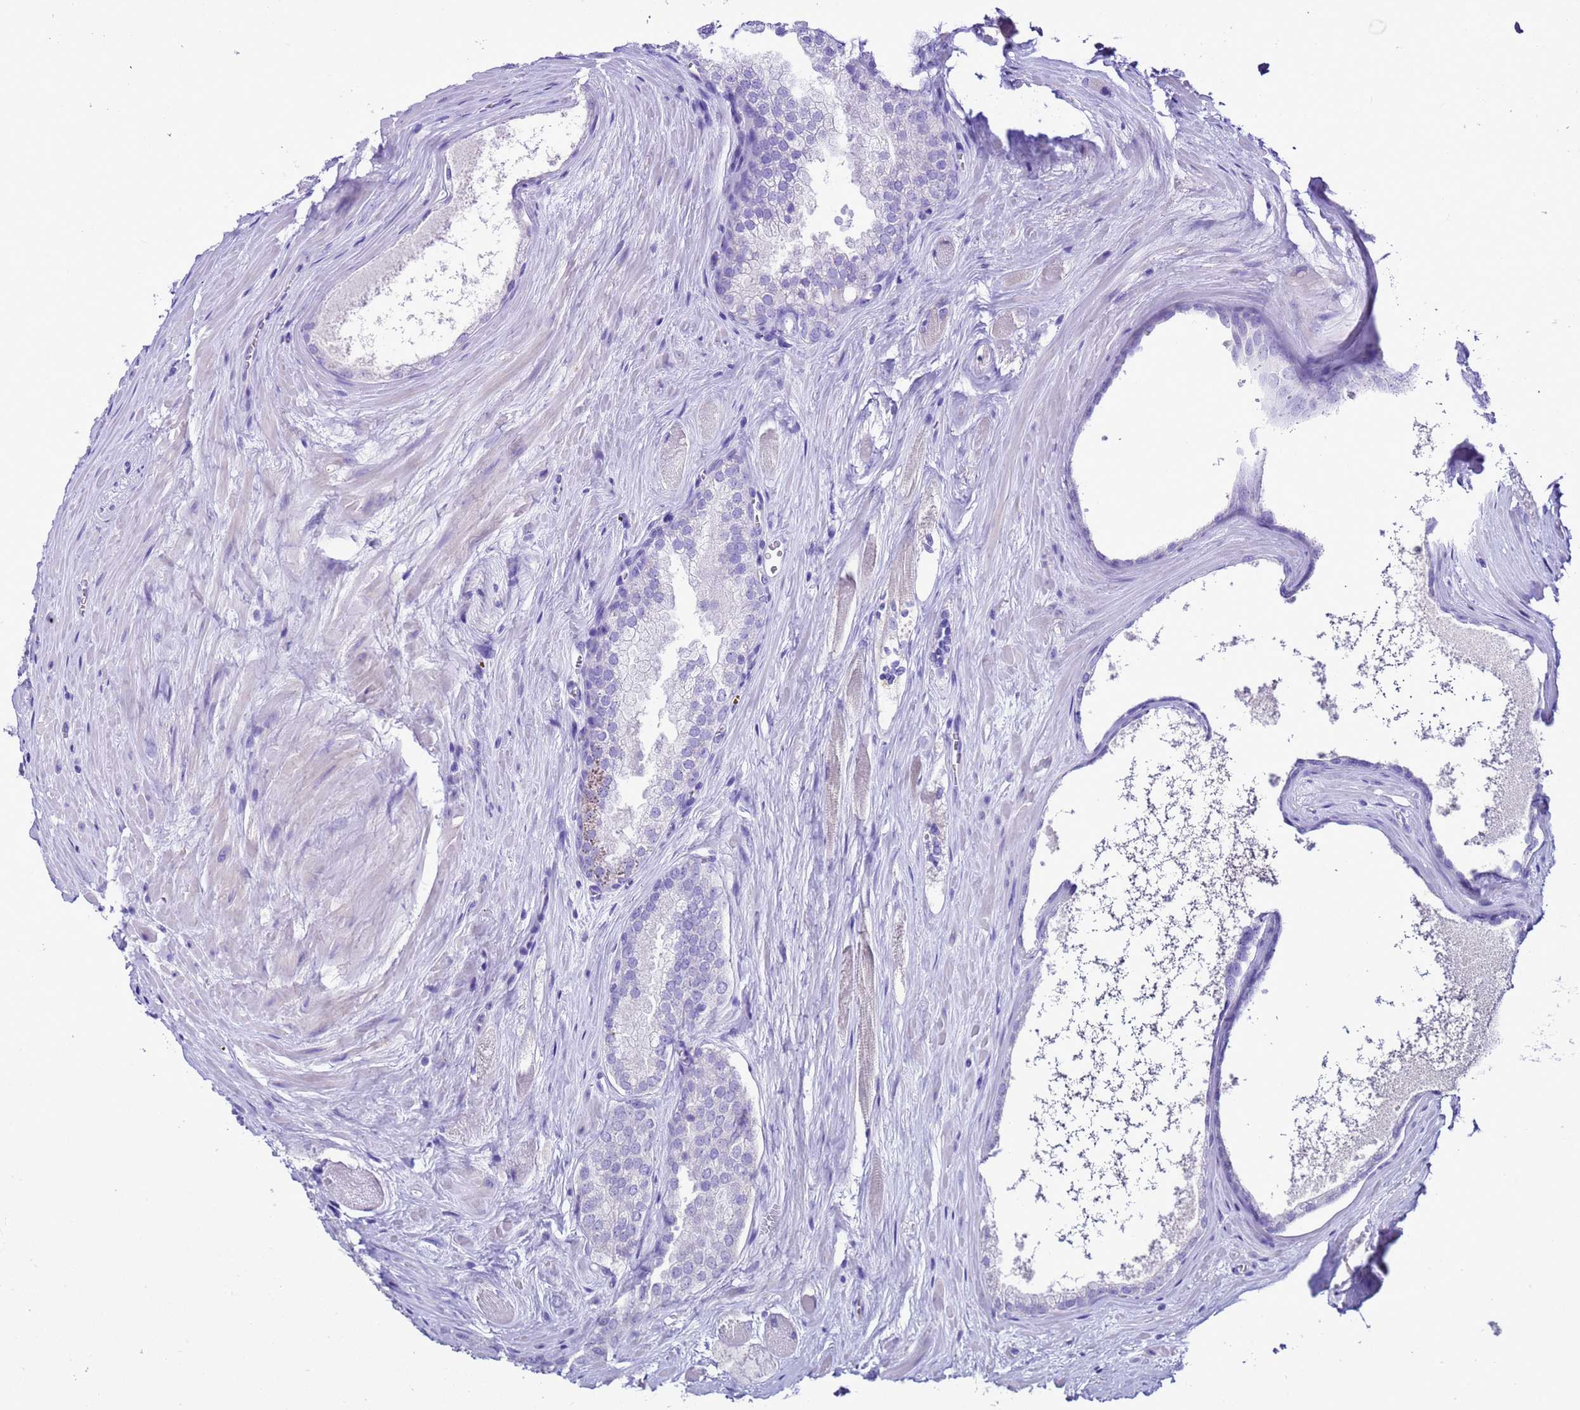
{"staining": {"intensity": "negative", "quantity": "none", "location": "none"}, "tissue": "prostate cancer", "cell_type": "Tumor cells", "image_type": "cancer", "snomed": [{"axis": "morphology", "description": "Adenocarcinoma, Low grade"}, {"axis": "topography", "description": "Prostate"}], "caption": "IHC of prostate cancer exhibits no expression in tumor cells. The staining was performed using DAB to visualize the protein expression in brown, while the nuclei were stained in blue with hematoxylin (Magnification: 20x).", "gene": "BEST2", "patient": {"sex": "male", "age": 68}}